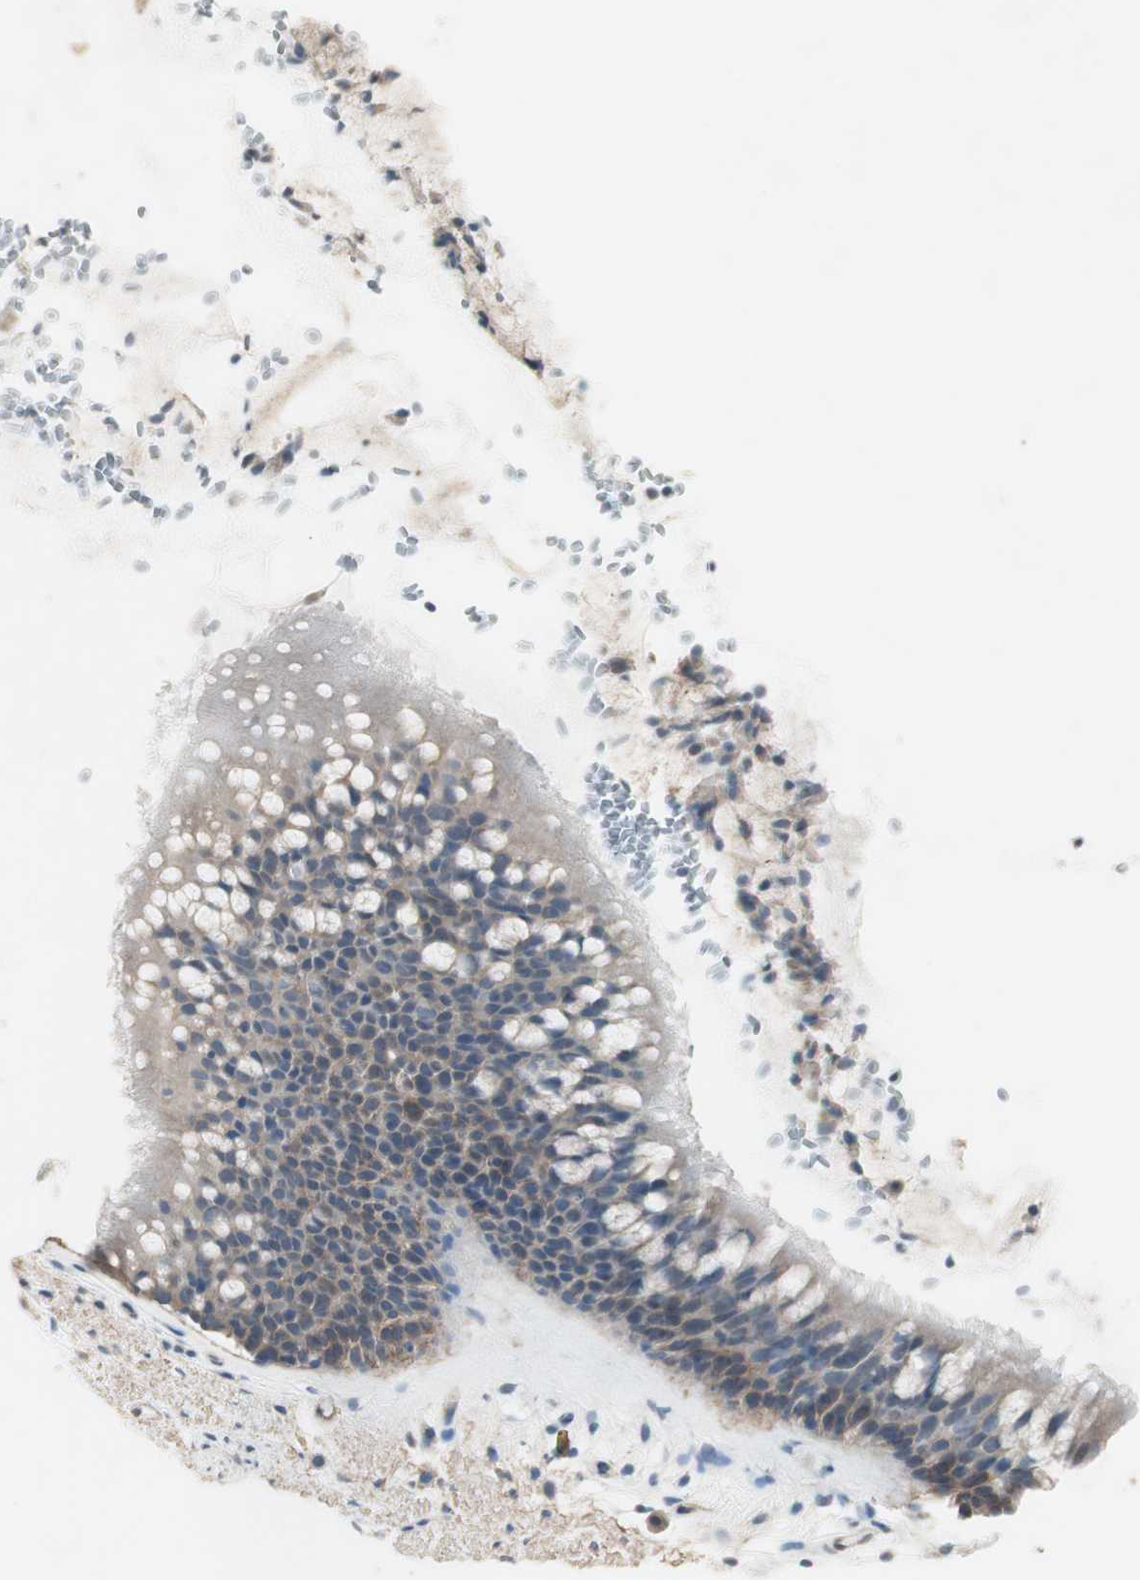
{"staining": {"intensity": "weak", "quantity": ">75%", "location": "cytoplasmic/membranous"}, "tissue": "bronchus", "cell_type": "Respiratory epithelial cells", "image_type": "normal", "snomed": [{"axis": "morphology", "description": "Normal tissue, NOS"}, {"axis": "topography", "description": "Bronchus"}], "caption": "Bronchus stained with DAB (3,3'-diaminobenzidine) IHC demonstrates low levels of weak cytoplasmic/membranous staining in about >75% of respiratory epithelial cells.", "gene": "ITGB4", "patient": {"sex": "female", "age": 54}}